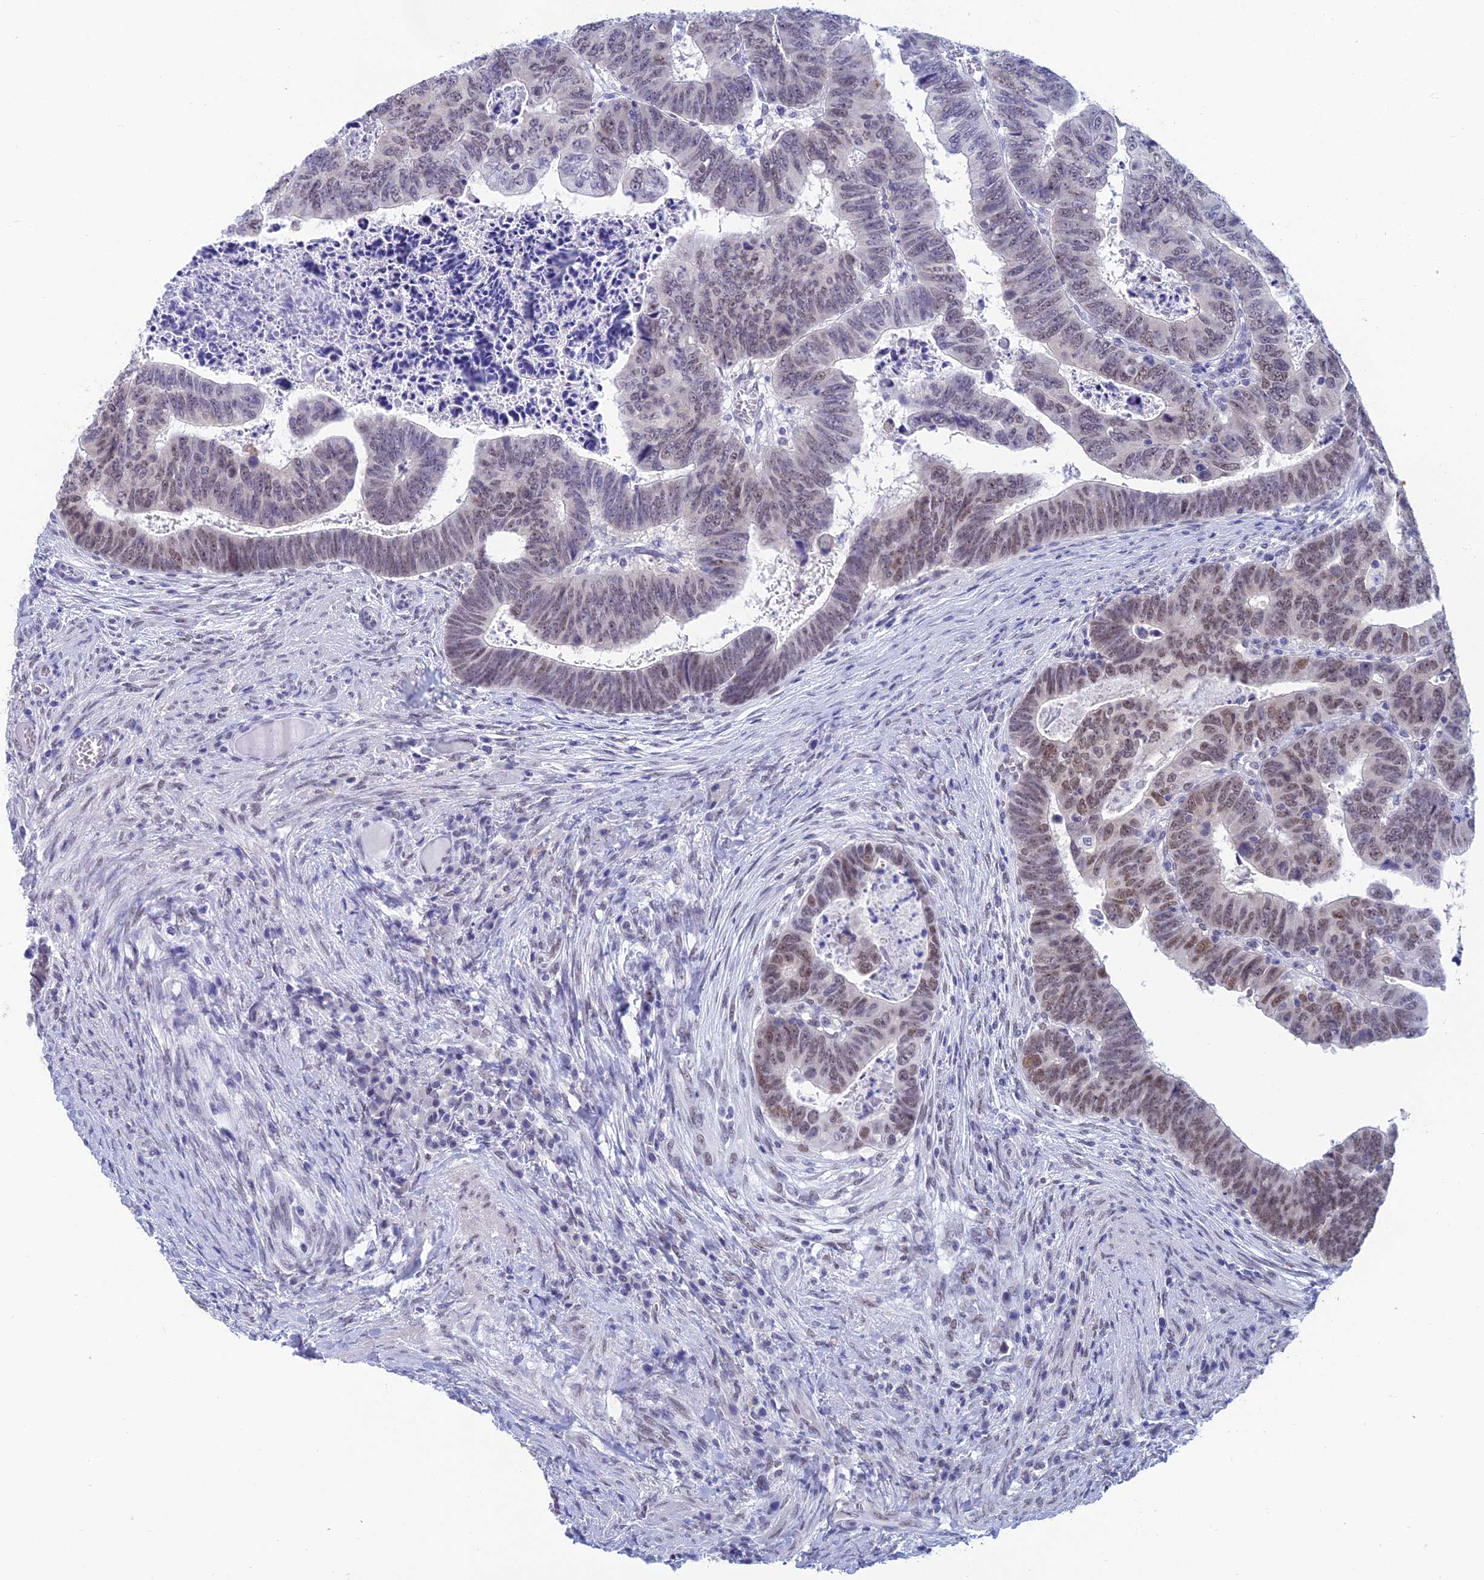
{"staining": {"intensity": "moderate", "quantity": "25%-75%", "location": "nuclear"}, "tissue": "colorectal cancer", "cell_type": "Tumor cells", "image_type": "cancer", "snomed": [{"axis": "morphology", "description": "Normal tissue, NOS"}, {"axis": "morphology", "description": "Adenocarcinoma, NOS"}, {"axis": "topography", "description": "Rectum"}], "caption": "DAB immunohistochemical staining of adenocarcinoma (colorectal) exhibits moderate nuclear protein positivity in about 25%-75% of tumor cells. (brown staining indicates protein expression, while blue staining denotes nuclei).", "gene": "NABP2", "patient": {"sex": "female", "age": 65}}